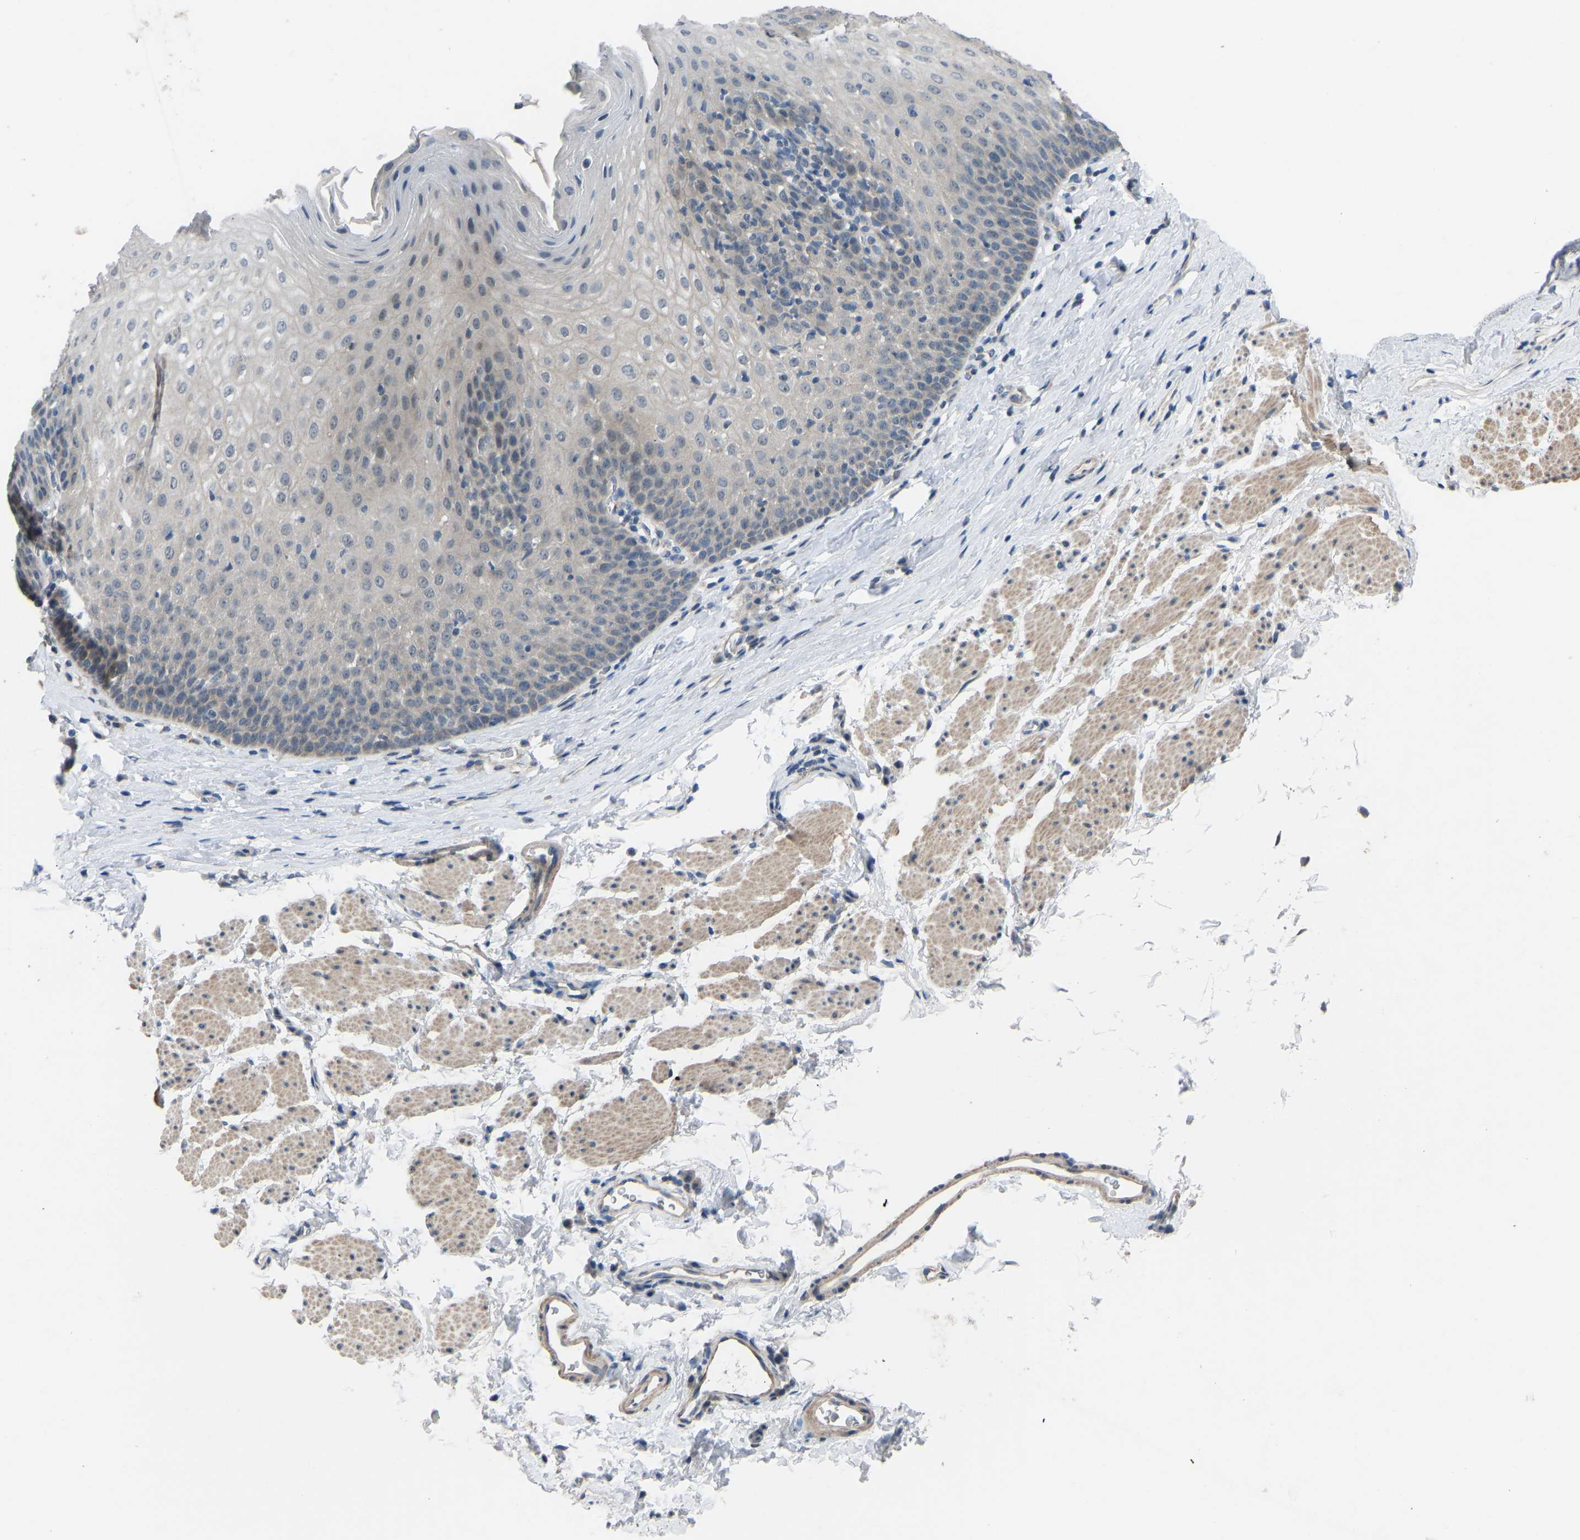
{"staining": {"intensity": "weak", "quantity": "<25%", "location": "cytoplasmic/membranous"}, "tissue": "esophagus", "cell_type": "Squamous epithelial cells", "image_type": "normal", "snomed": [{"axis": "morphology", "description": "Normal tissue, NOS"}, {"axis": "topography", "description": "Esophagus"}], "caption": "Micrograph shows no protein staining in squamous epithelial cells of unremarkable esophagus.", "gene": "CDK2AP1", "patient": {"sex": "female", "age": 61}}